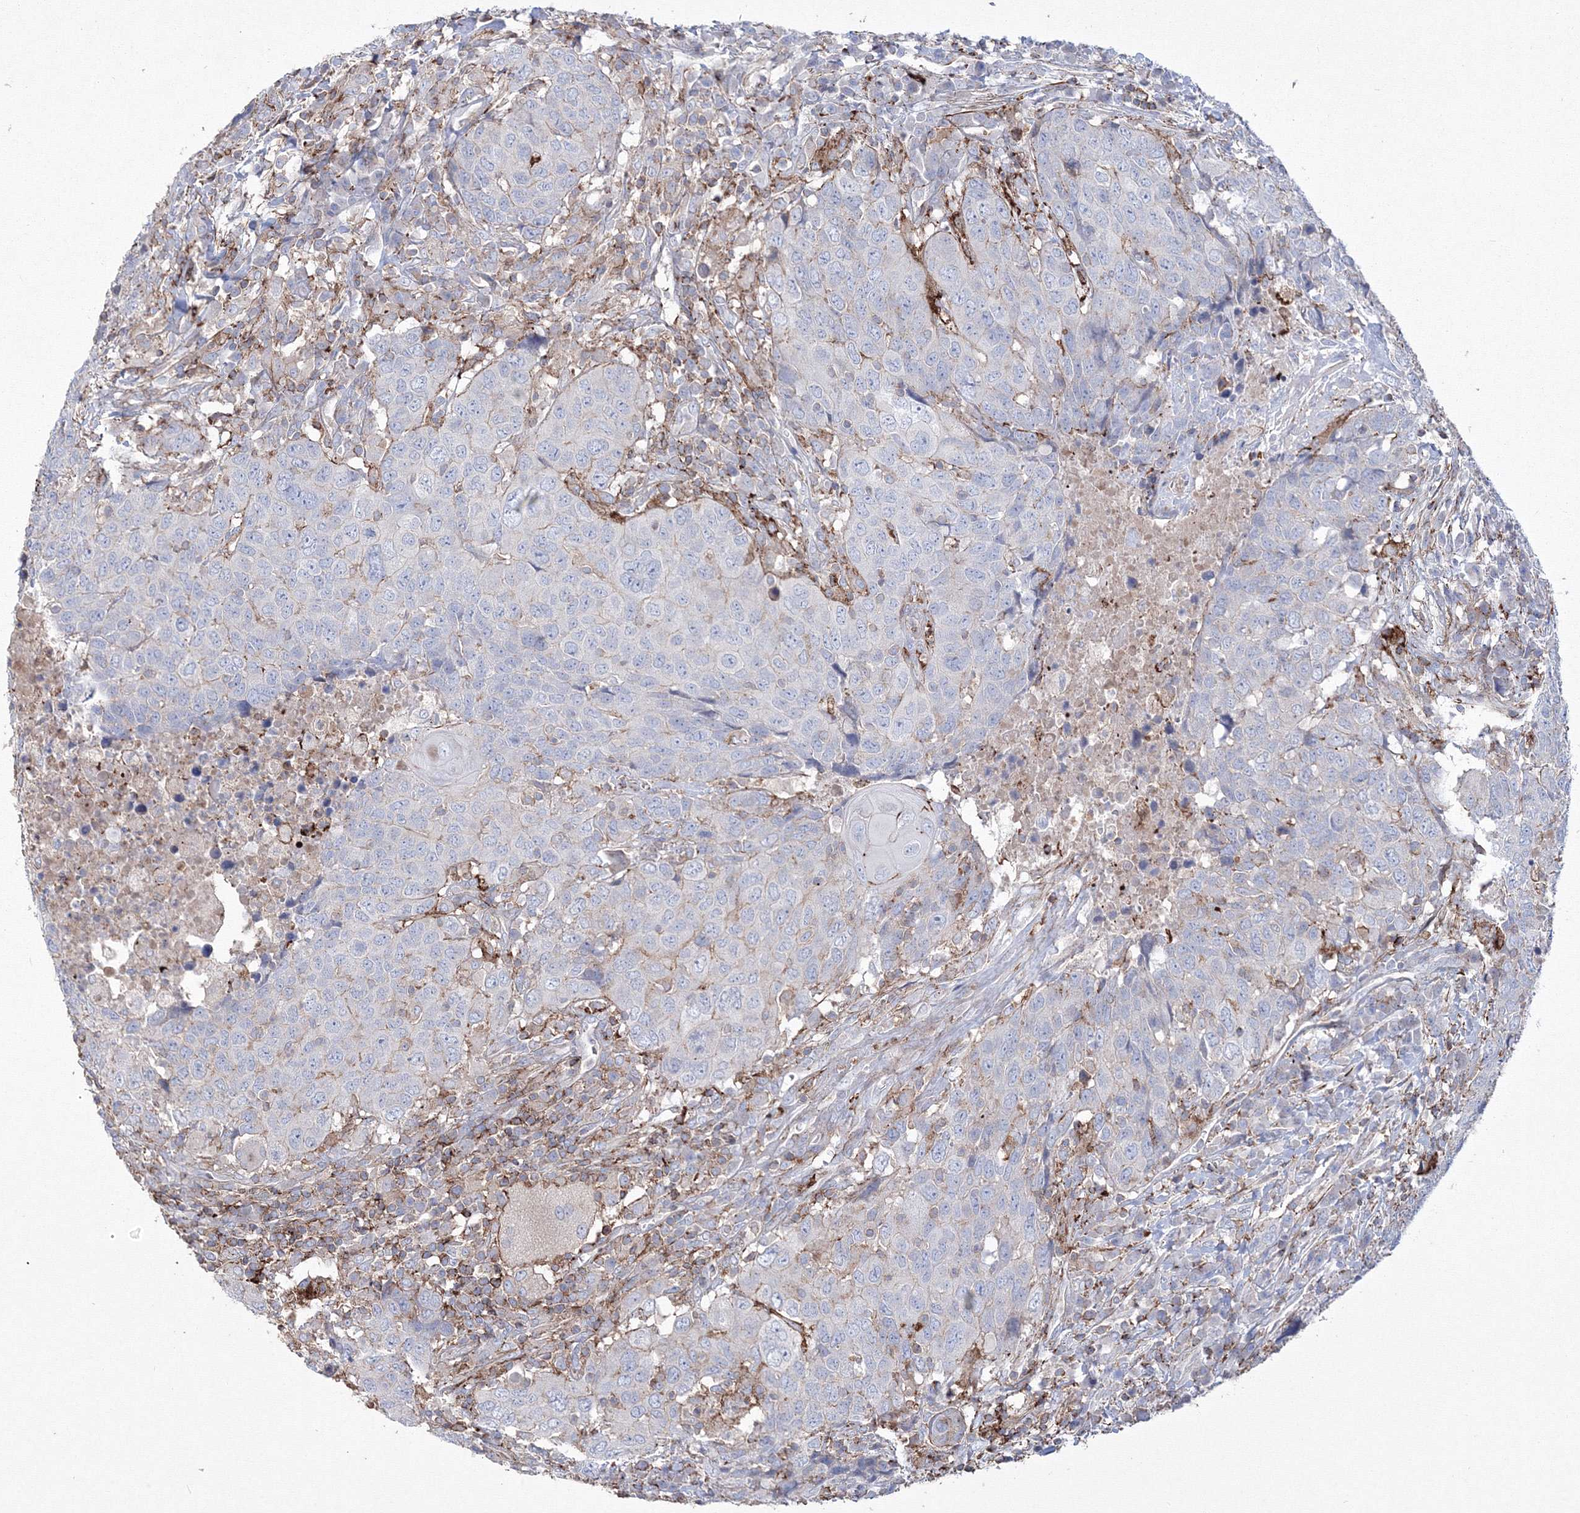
{"staining": {"intensity": "negative", "quantity": "none", "location": "none"}, "tissue": "head and neck cancer", "cell_type": "Tumor cells", "image_type": "cancer", "snomed": [{"axis": "morphology", "description": "Squamous cell carcinoma, NOS"}, {"axis": "topography", "description": "Head-Neck"}], "caption": "Immunohistochemistry (IHC) of head and neck cancer (squamous cell carcinoma) shows no staining in tumor cells.", "gene": "GPR82", "patient": {"sex": "male", "age": 66}}